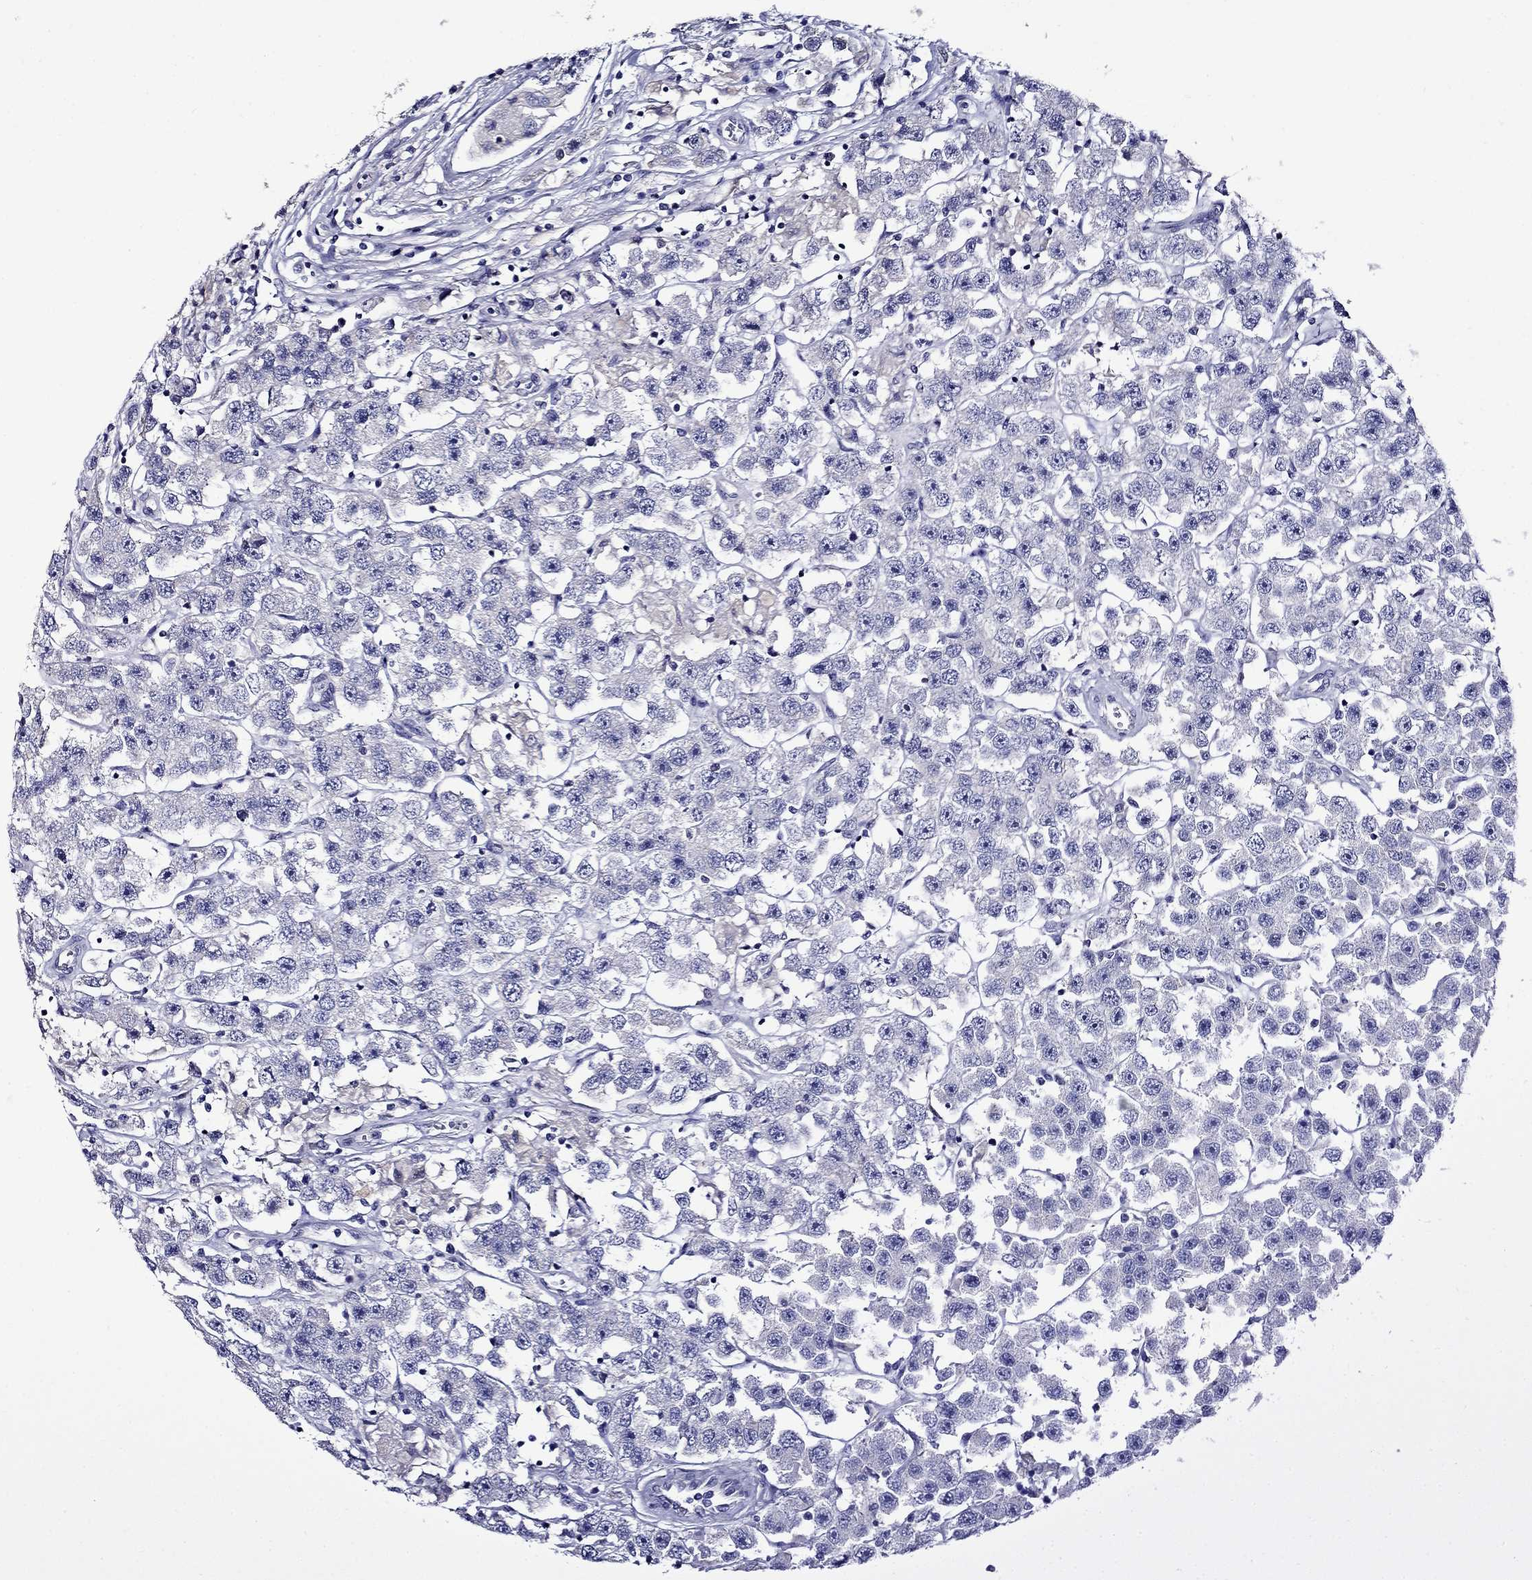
{"staining": {"intensity": "negative", "quantity": "none", "location": "none"}, "tissue": "testis cancer", "cell_type": "Tumor cells", "image_type": "cancer", "snomed": [{"axis": "morphology", "description": "Seminoma, NOS"}, {"axis": "topography", "description": "Testis"}], "caption": "Micrograph shows no protein staining in tumor cells of testis cancer (seminoma) tissue.", "gene": "STAR", "patient": {"sex": "male", "age": 45}}